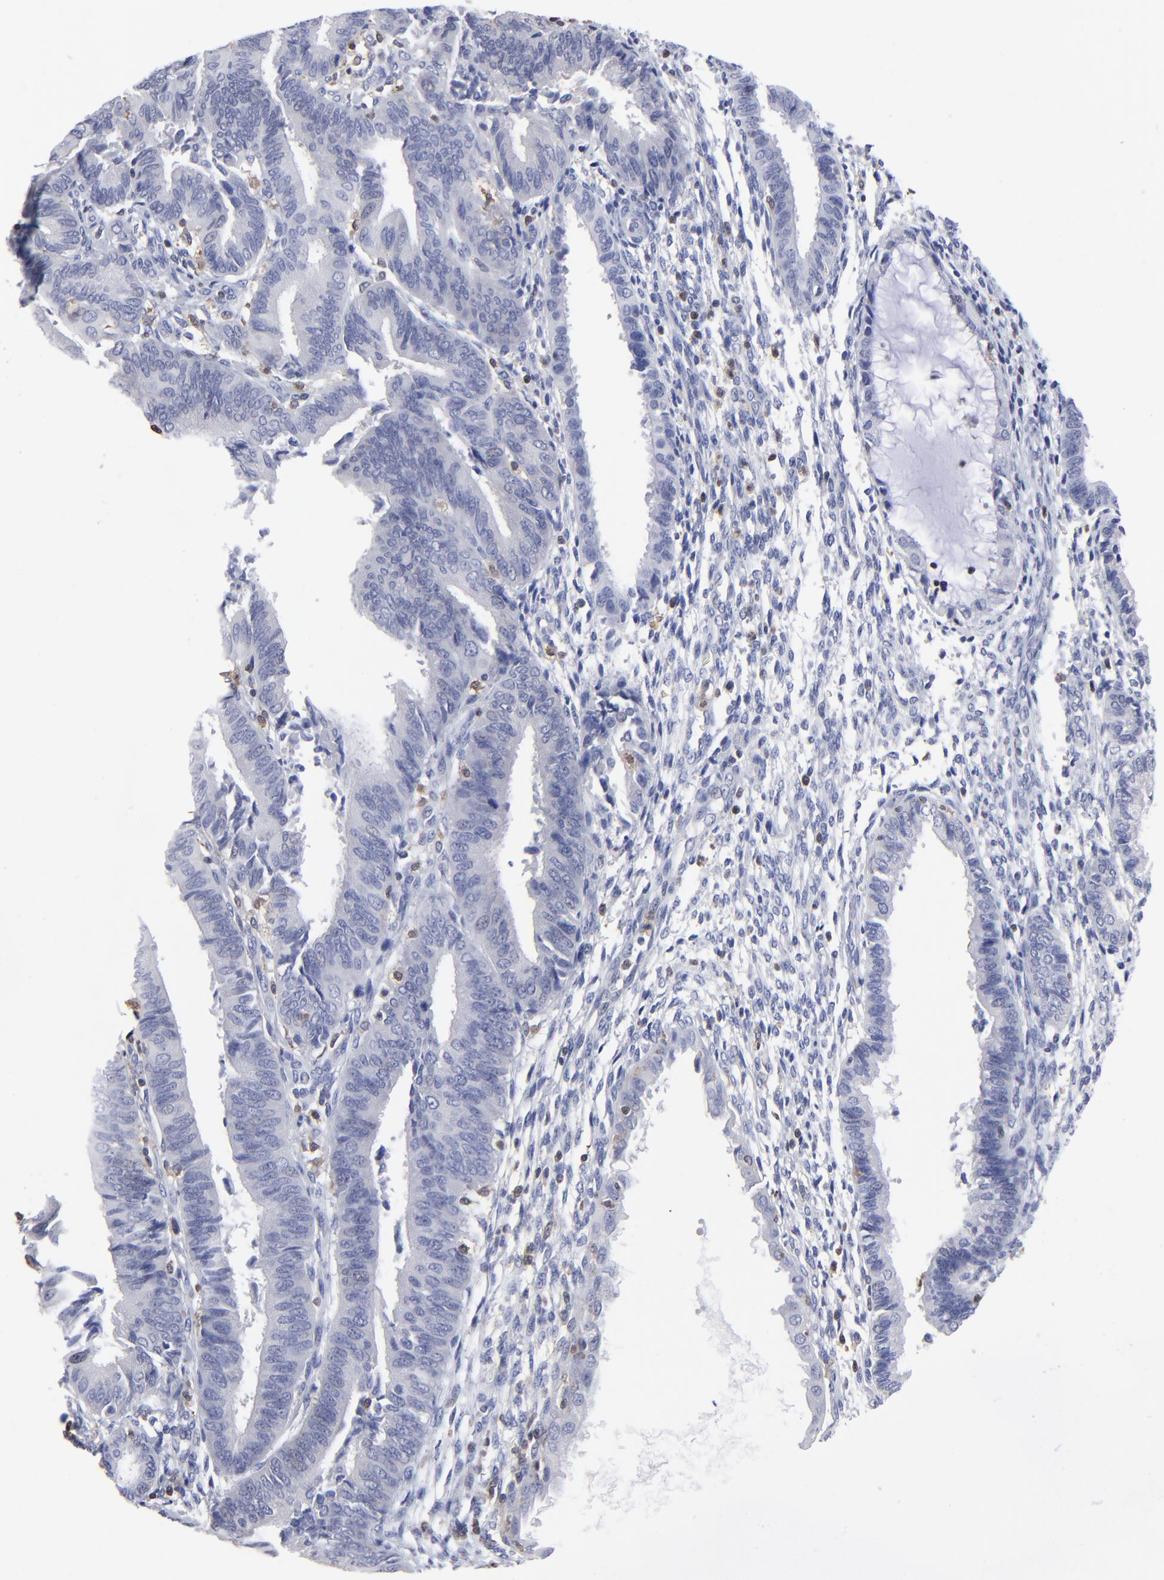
{"staining": {"intensity": "negative", "quantity": "none", "location": "none"}, "tissue": "endometrial cancer", "cell_type": "Tumor cells", "image_type": "cancer", "snomed": [{"axis": "morphology", "description": "Adenocarcinoma, NOS"}, {"axis": "topography", "description": "Endometrium"}], "caption": "IHC micrograph of adenocarcinoma (endometrial) stained for a protein (brown), which demonstrates no expression in tumor cells. (DAB (3,3'-diaminobenzidine) immunohistochemistry, high magnification).", "gene": "TBXT", "patient": {"sex": "female", "age": 63}}